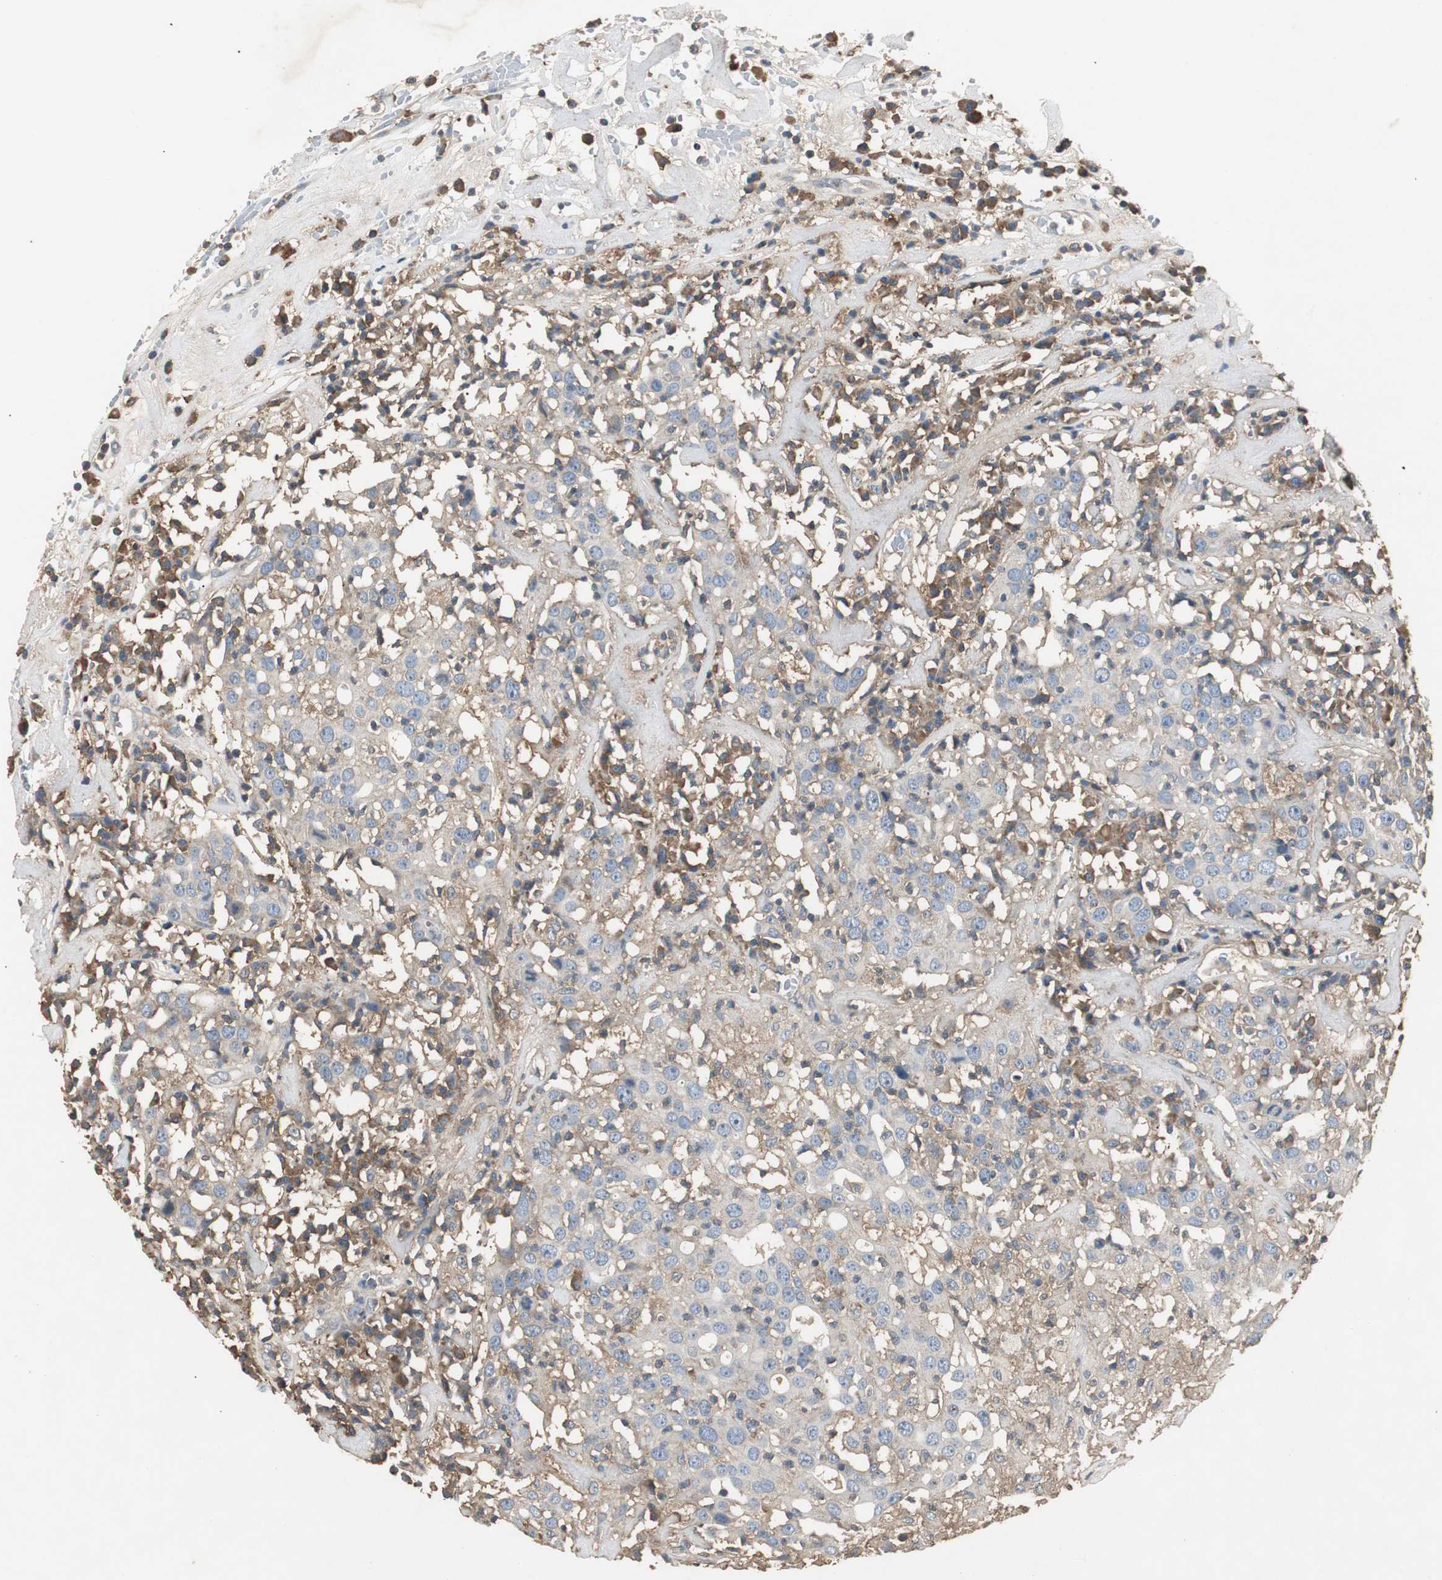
{"staining": {"intensity": "weak", "quantity": "<25%", "location": "cytoplasmic/membranous"}, "tissue": "head and neck cancer", "cell_type": "Tumor cells", "image_type": "cancer", "snomed": [{"axis": "morphology", "description": "Adenocarcinoma, NOS"}, {"axis": "topography", "description": "Salivary gland"}, {"axis": "topography", "description": "Head-Neck"}], "caption": "Micrograph shows no protein expression in tumor cells of head and neck adenocarcinoma tissue. Brightfield microscopy of immunohistochemistry (IHC) stained with DAB (brown) and hematoxylin (blue), captured at high magnification.", "gene": "TNFRSF14", "patient": {"sex": "female", "age": 65}}